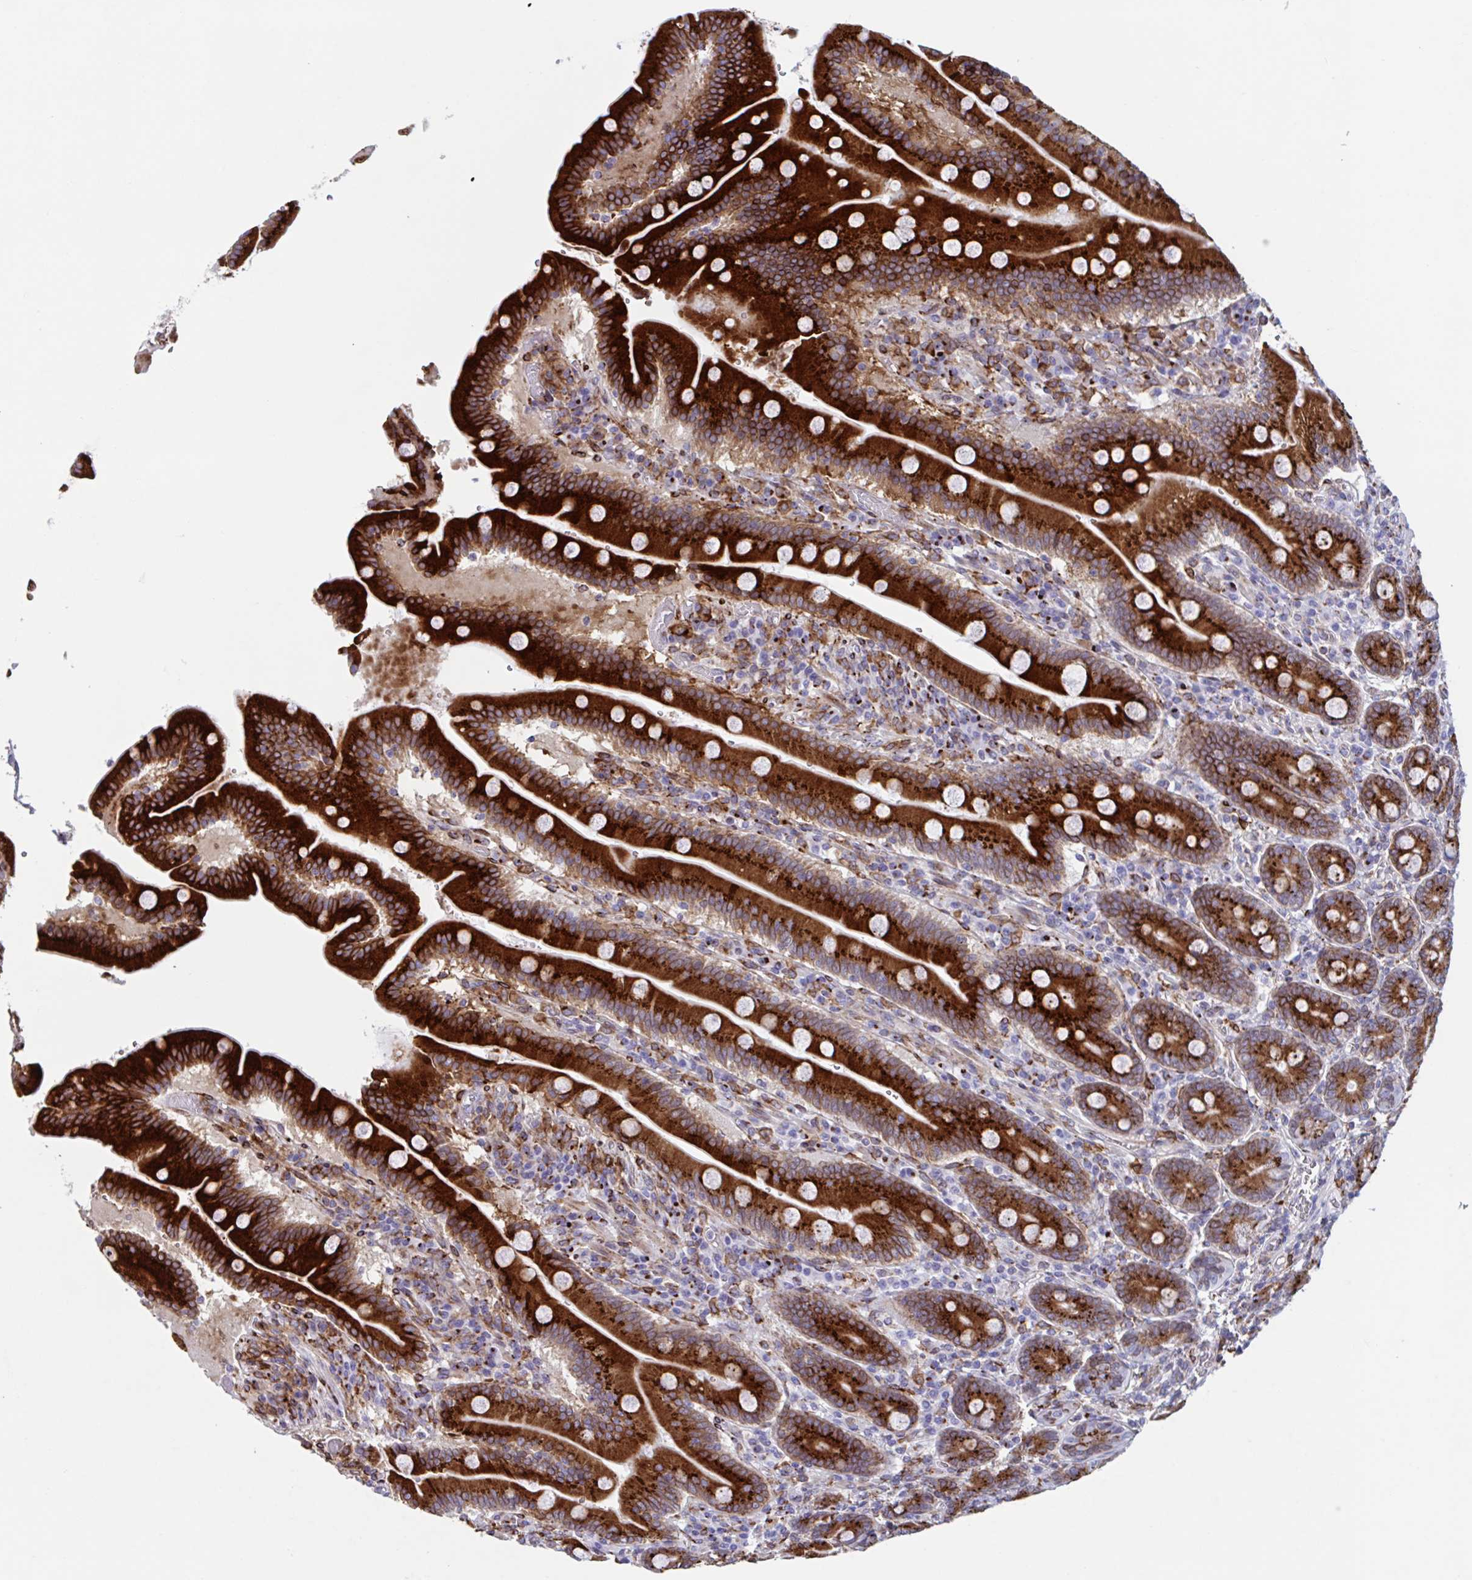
{"staining": {"intensity": "strong", "quantity": ">75%", "location": "cytoplasmic/membranous"}, "tissue": "duodenum", "cell_type": "Glandular cells", "image_type": "normal", "snomed": [{"axis": "morphology", "description": "Normal tissue, NOS"}, {"axis": "topography", "description": "Duodenum"}], "caption": "Immunohistochemical staining of benign human duodenum exhibits high levels of strong cytoplasmic/membranous positivity in approximately >75% of glandular cells.", "gene": "RFK", "patient": {"sex": "female", "age": 62}}